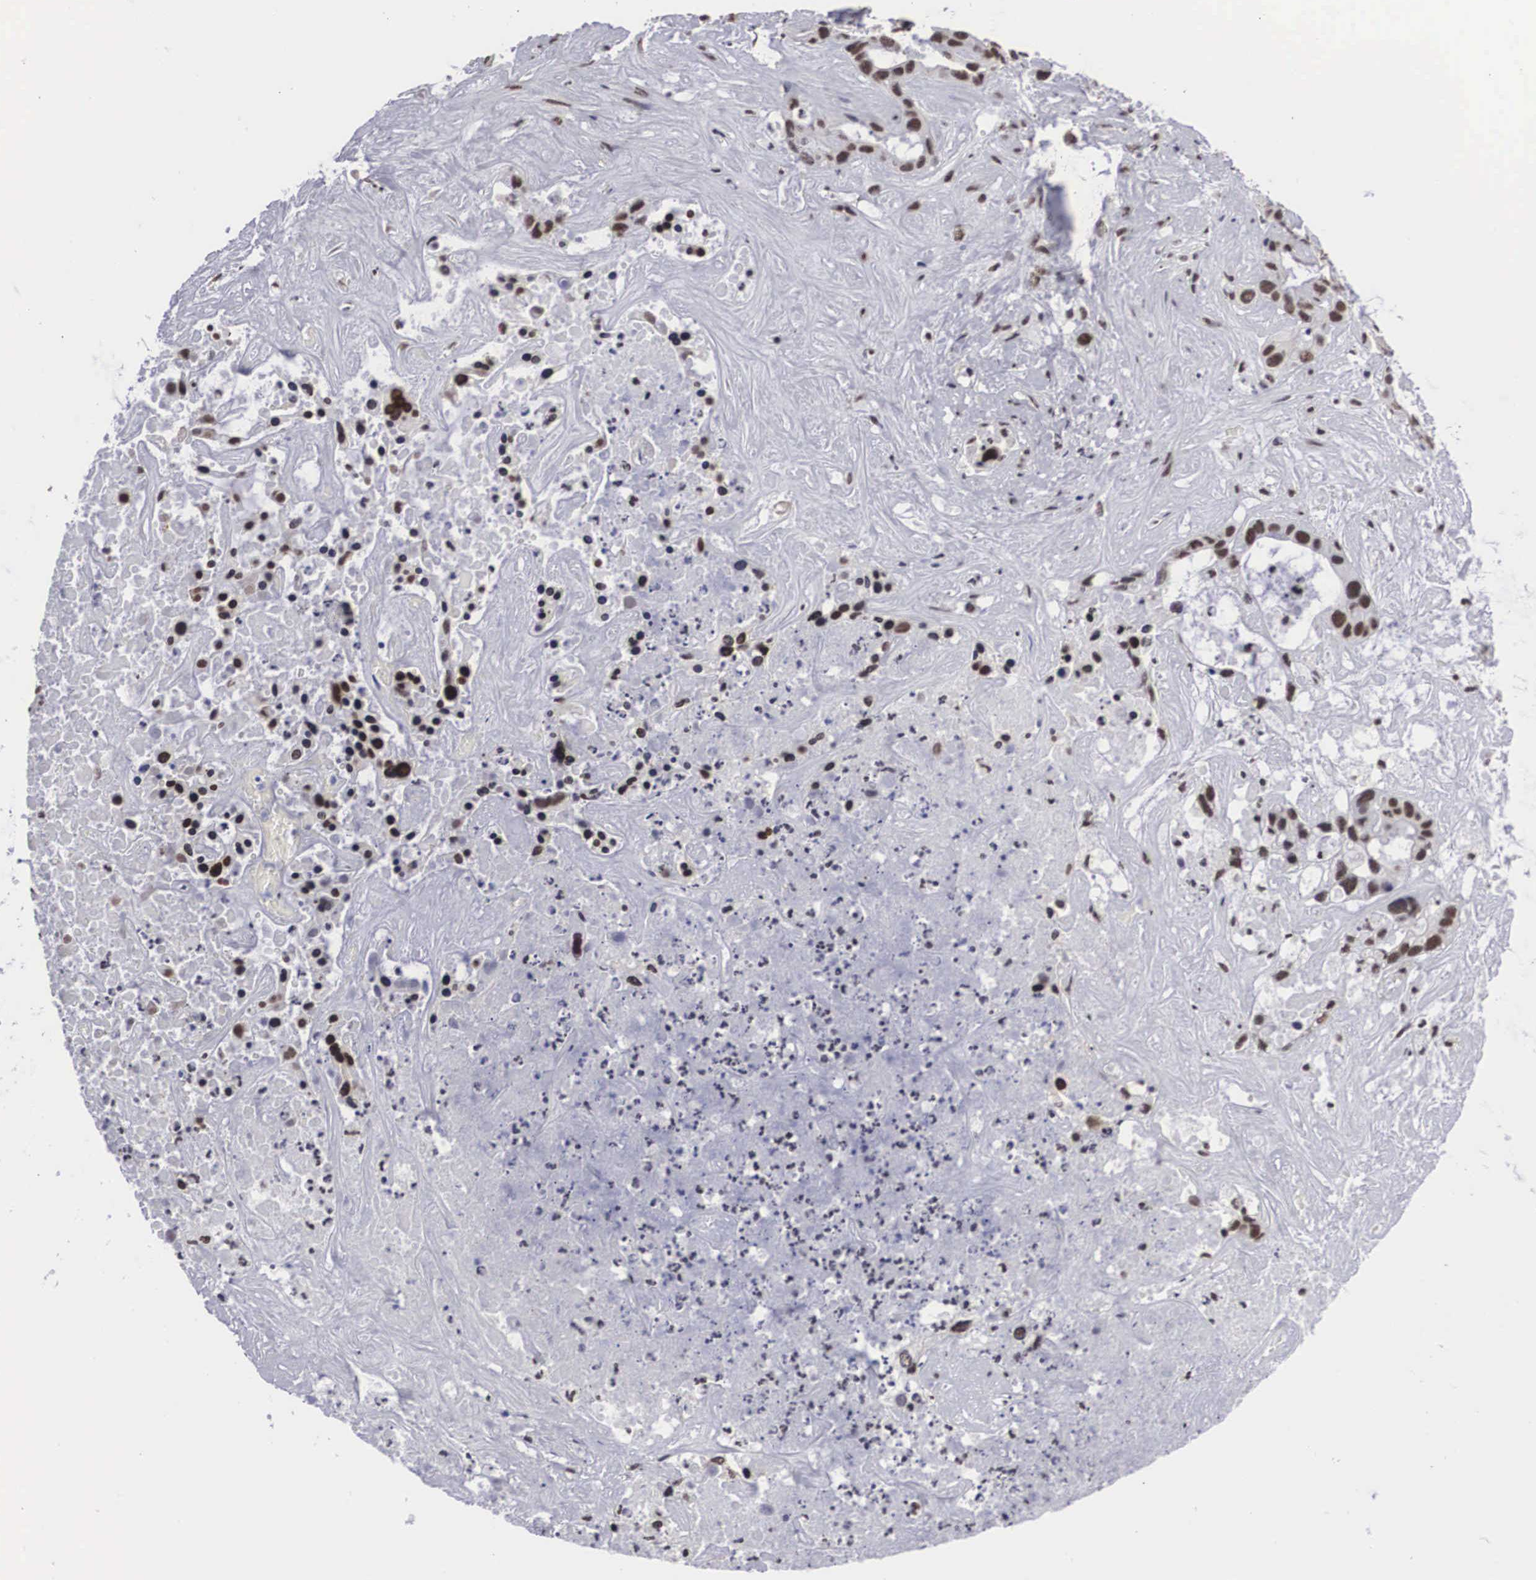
{"staining": {"intensity": "moderate", "quantity": ">75%", "location": "nuclear"}, "tissue": "liver cancer", "cell_type": "Tumor cells", "image_type": "cancer", "snomed": [{"axis": "morphology", "description": "Cholangiocarcinoma"}, {"axis": "topography", "description": "Liver"}], "caption": "Immunohistochemistry (DAB) staining of liver cancer (cholangiocarcinoma) exhibits moderate nuclear protein positivity in approximately >75% of tumor cells. Nuclei are stained in blue.", "gene": "ACIN1", "patient": {"sex": "female", "age": 65}}